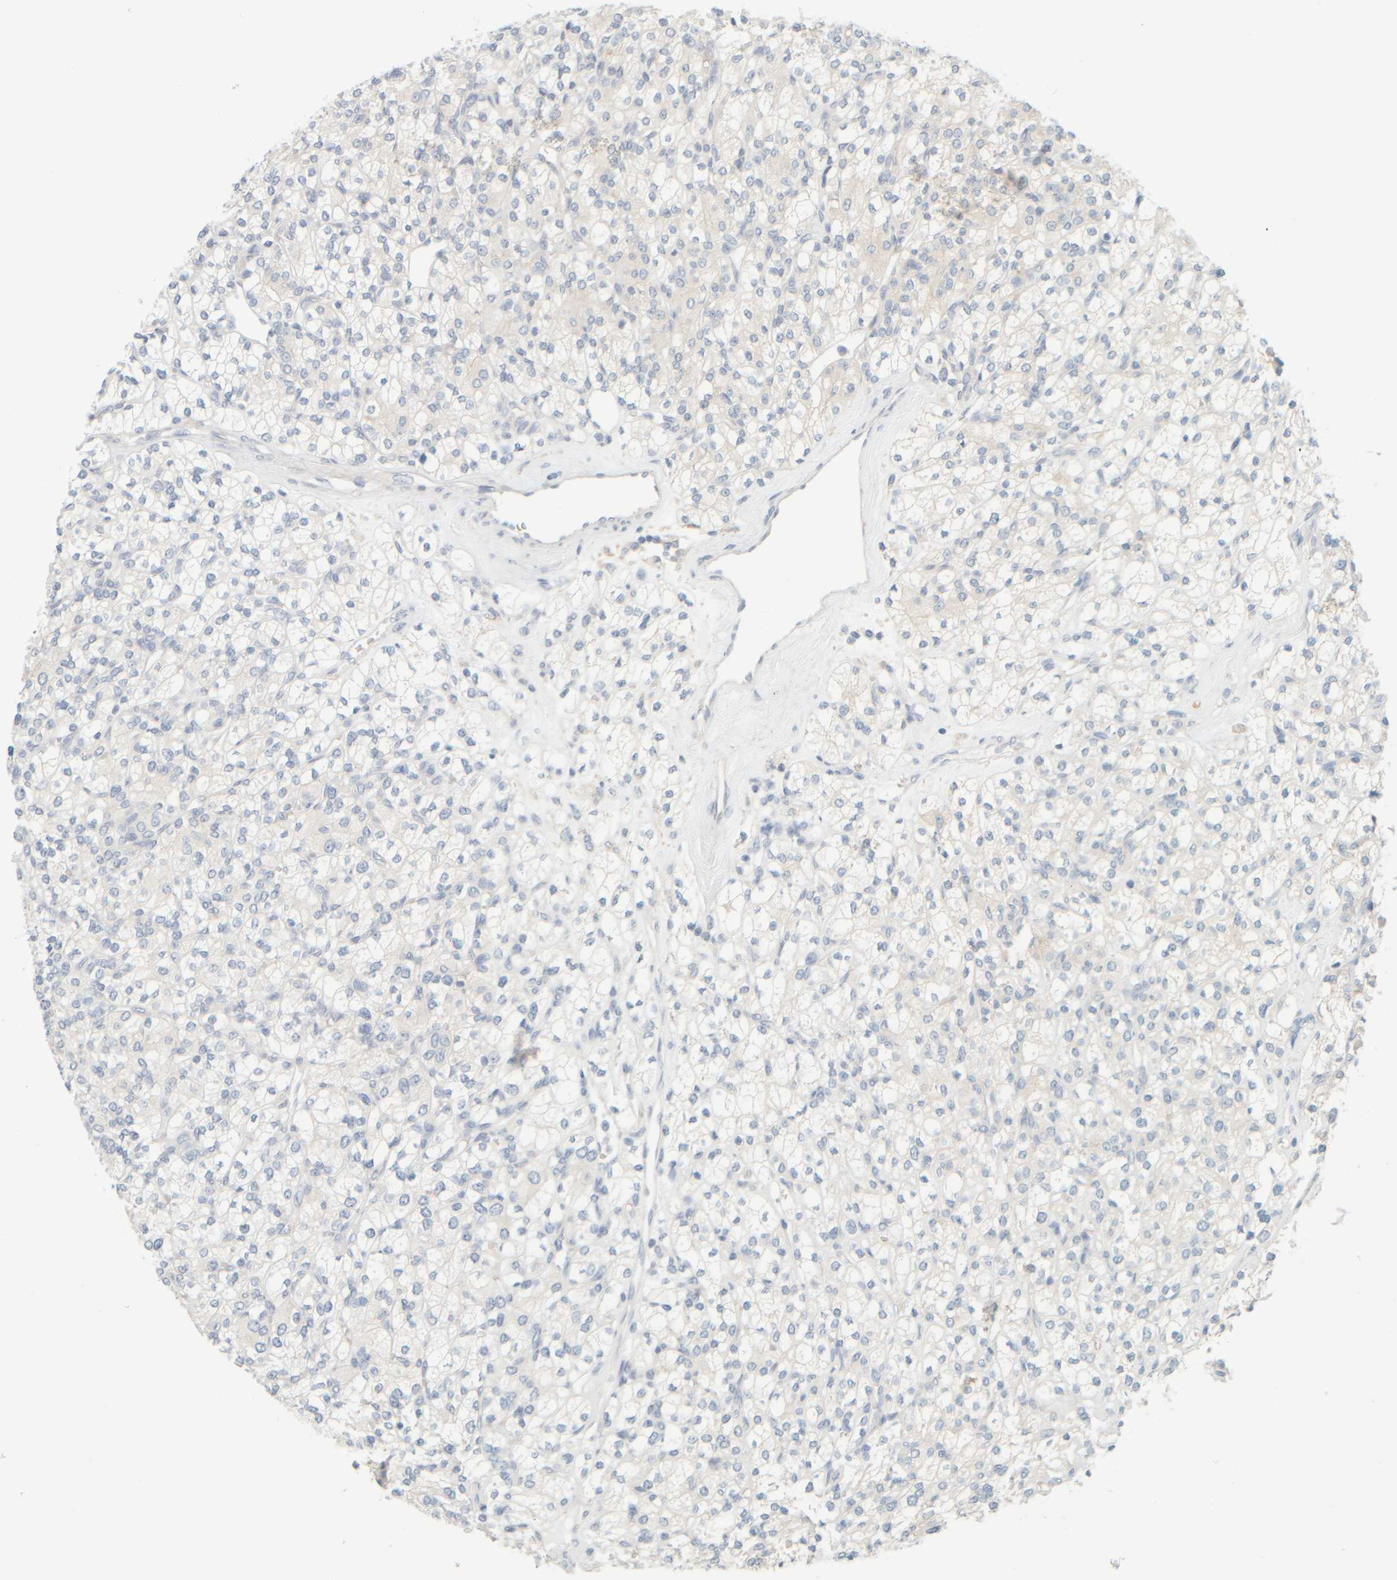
{"staining": {"intensity": "negative", "quantity": "none", "location": "none"}, "tissue": "renal cancer", "cell_type": "Tumor cells", "image_type": "cancer", "snomed": [{"axis": "morphology", "description": "Adenocarcinoma, NOS"}, {"axis": "topography", "description": "Kidney"}], "caption": "Image shows no significant protein expression in tumor cells of renal cancer.", "gene": "PTGES3L-AARSD1", "patient": {"sex": "male", "age": 77}}